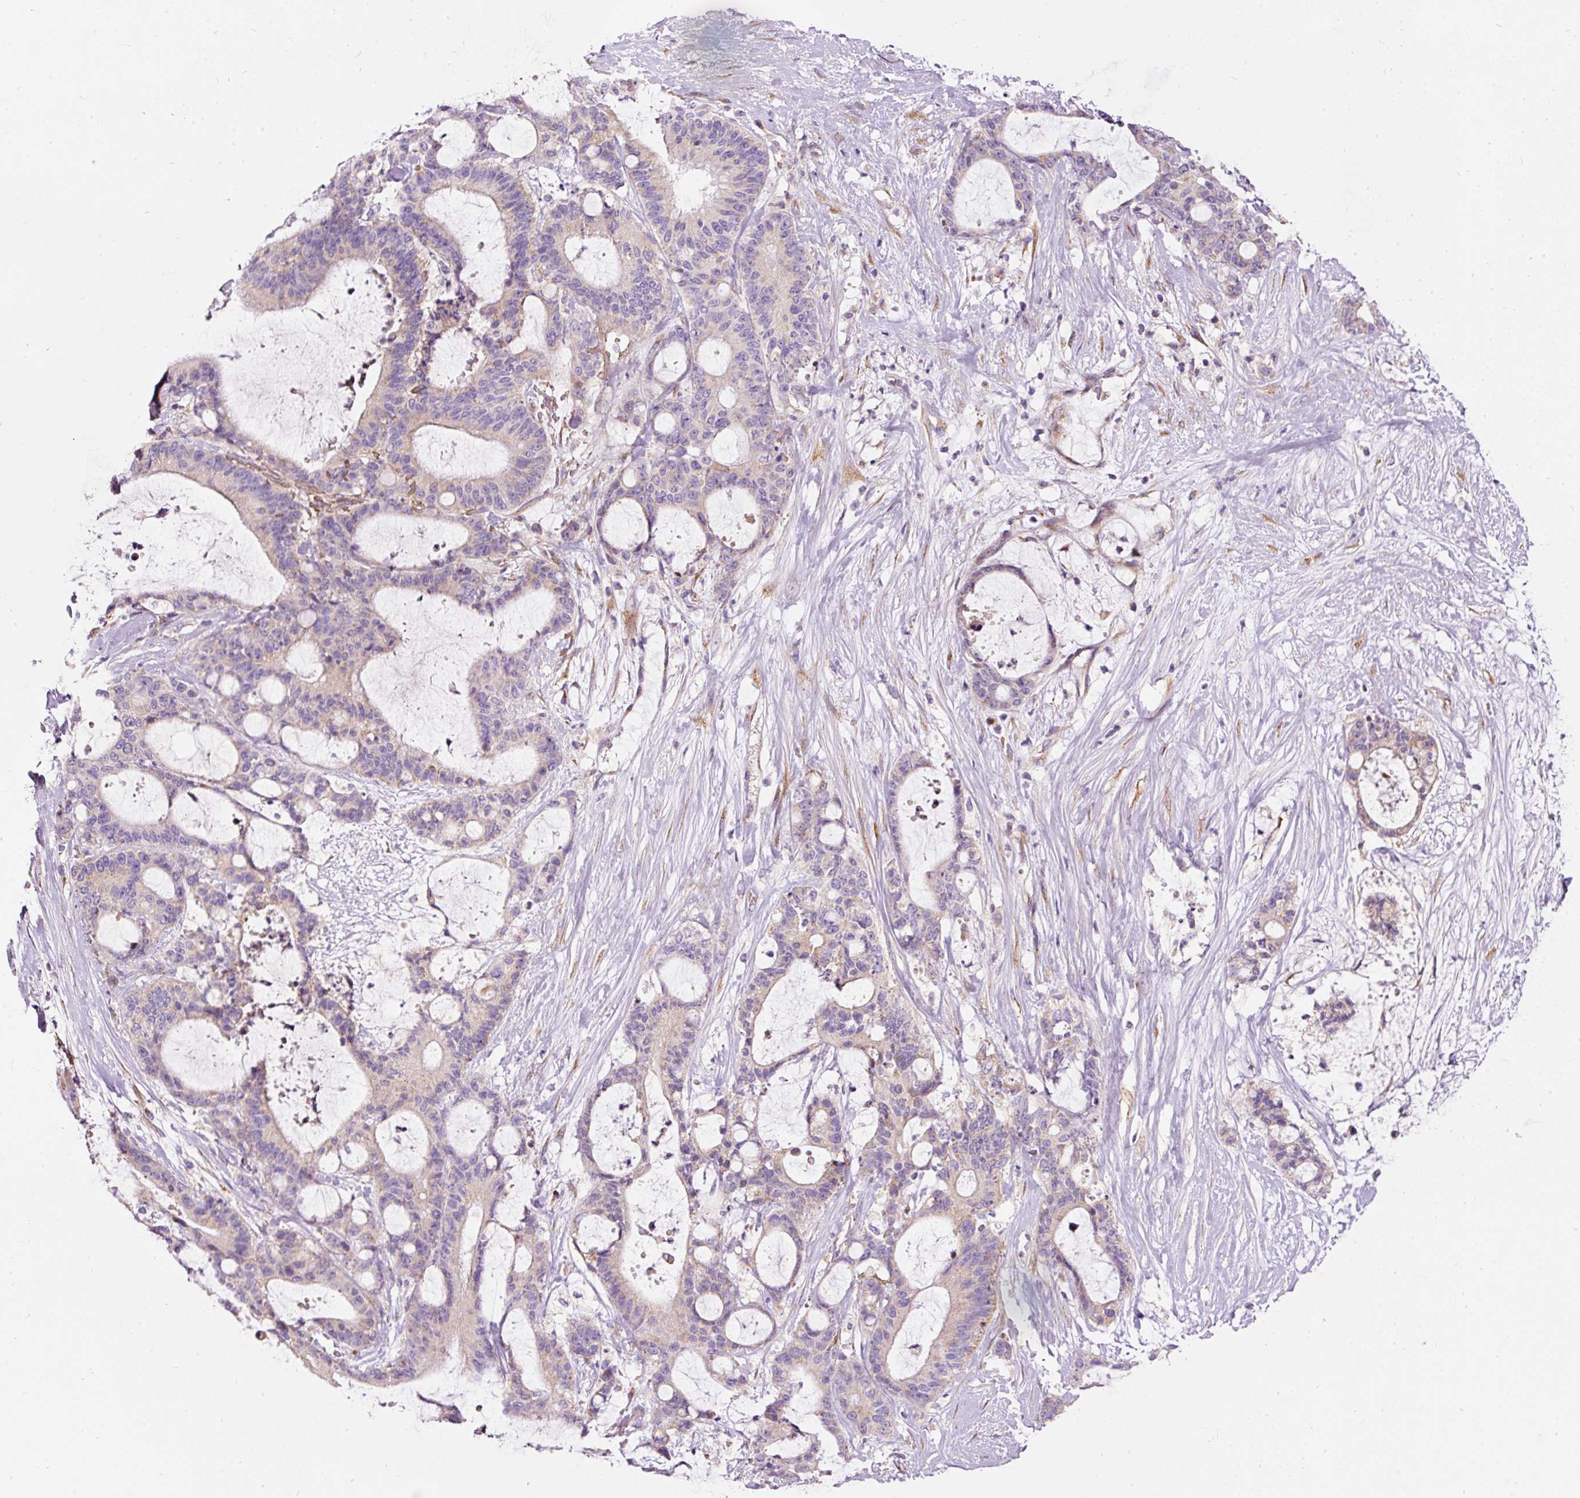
{"staining": {"intensity": "weak", "quantity": "<25%", "location": "cytoplasmic/membranous"}, "tissue": "liver cancer", "cell_type": "Tumor cells", "image_type": "cancer", "snomed": [{"axis": "morphology", "description": "Normal tissue, NOS"}, {"axis": "morphology", "description": "Cholangiocarcinoma"}, {"axis": "topography", "description": "Liver"}, {"axis": "topography", "description": "Peripheral nerve tissue"}], "caption": "Micrograph shows no protein positivity in tumor cells of cholangiocarcinoma (liver) tissue.", "gene": "PRRC2A", "patient": {"sex": "female", "age": 73}}